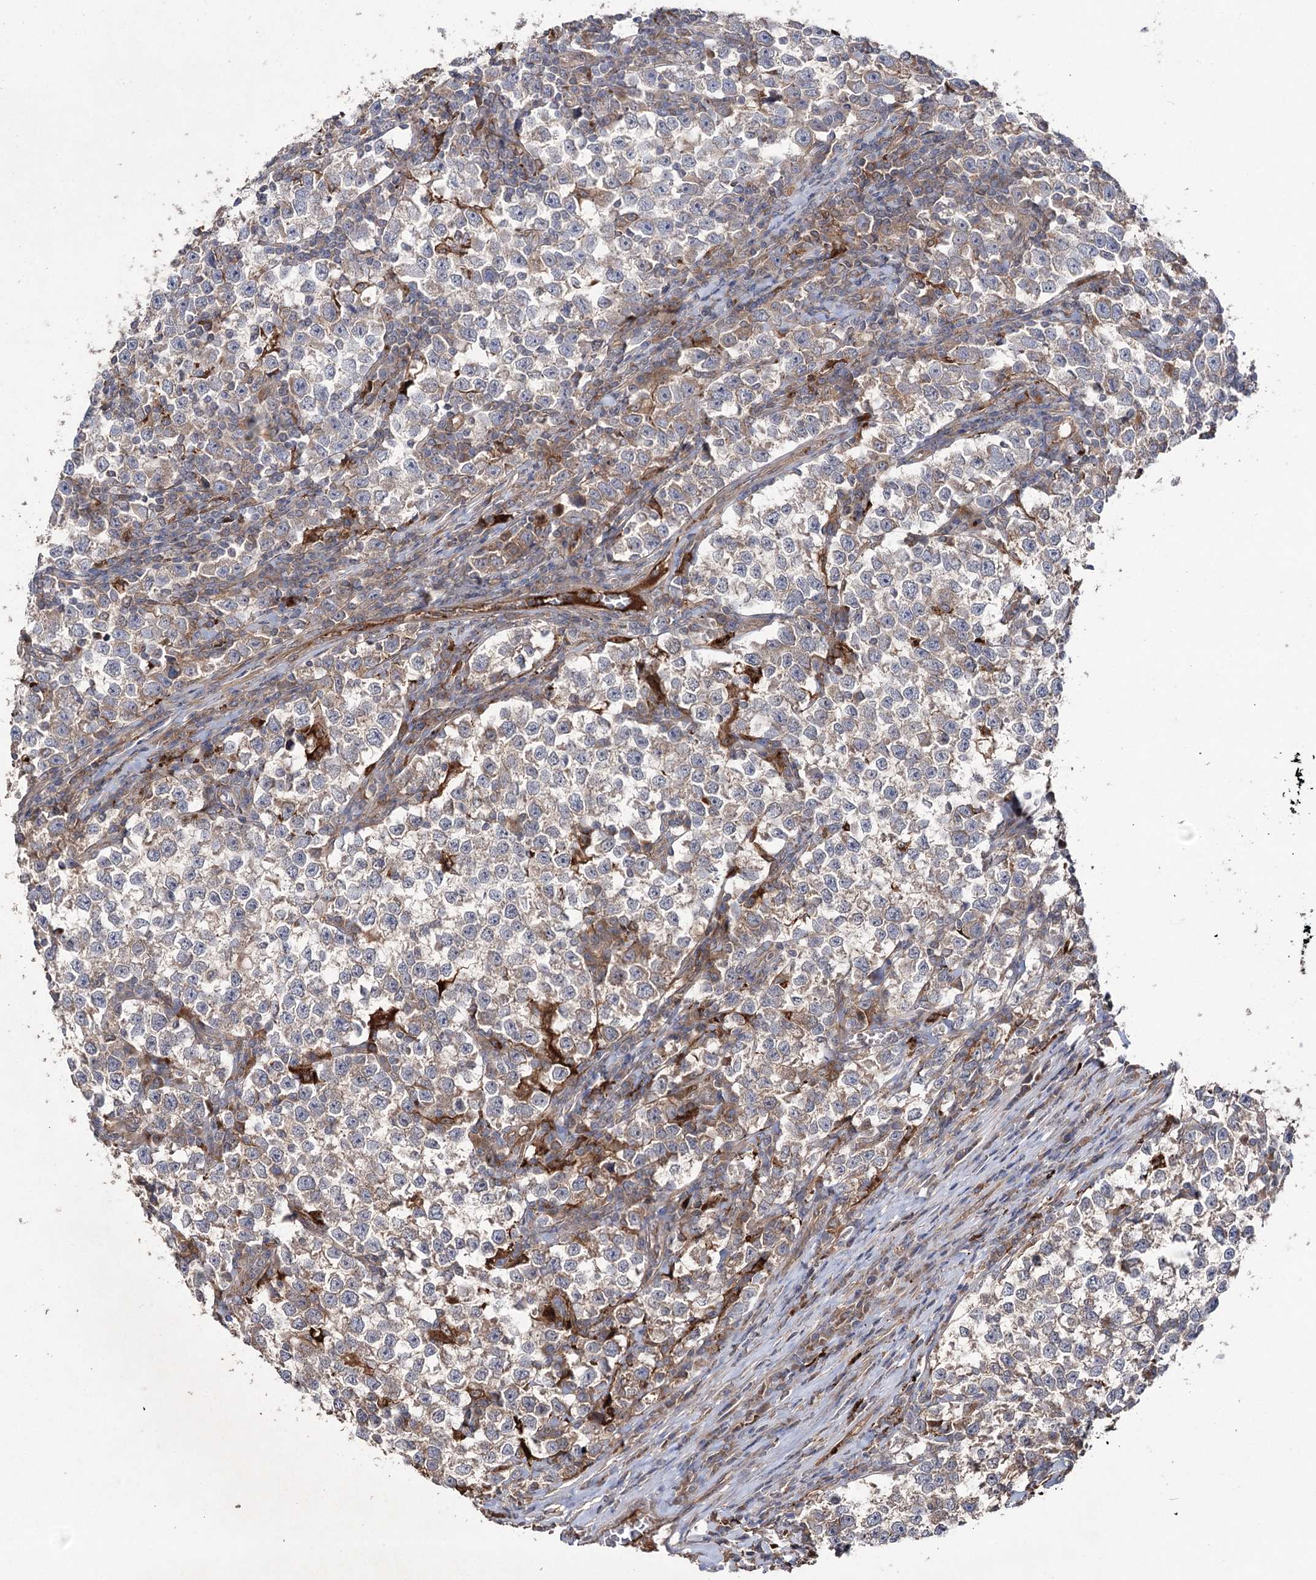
{"staining": {"intensity": "weak", "quantity": "25%-75%", "location": "cytoplasmic/membranous"}, "tissue": "testis cancer", "cell_type": "Tumor cells", "image_type": "cancer", "snomed": [{"axis": "morphology", "description": "Normal tissue, NOS"}, {"axis": "morphology", "description": "Seminoma, NOS"}, {"axis": "topography", "description": "Testis"}], "caption": "This is a photomicrograph of immunohistochemistry (IHC) staining of testis seminoma, which shows weak staining in the cytoplasmic/membranous of tumor cells.", "gene": "OTUD1", "patient": {"sex": "male", "age": 43}}